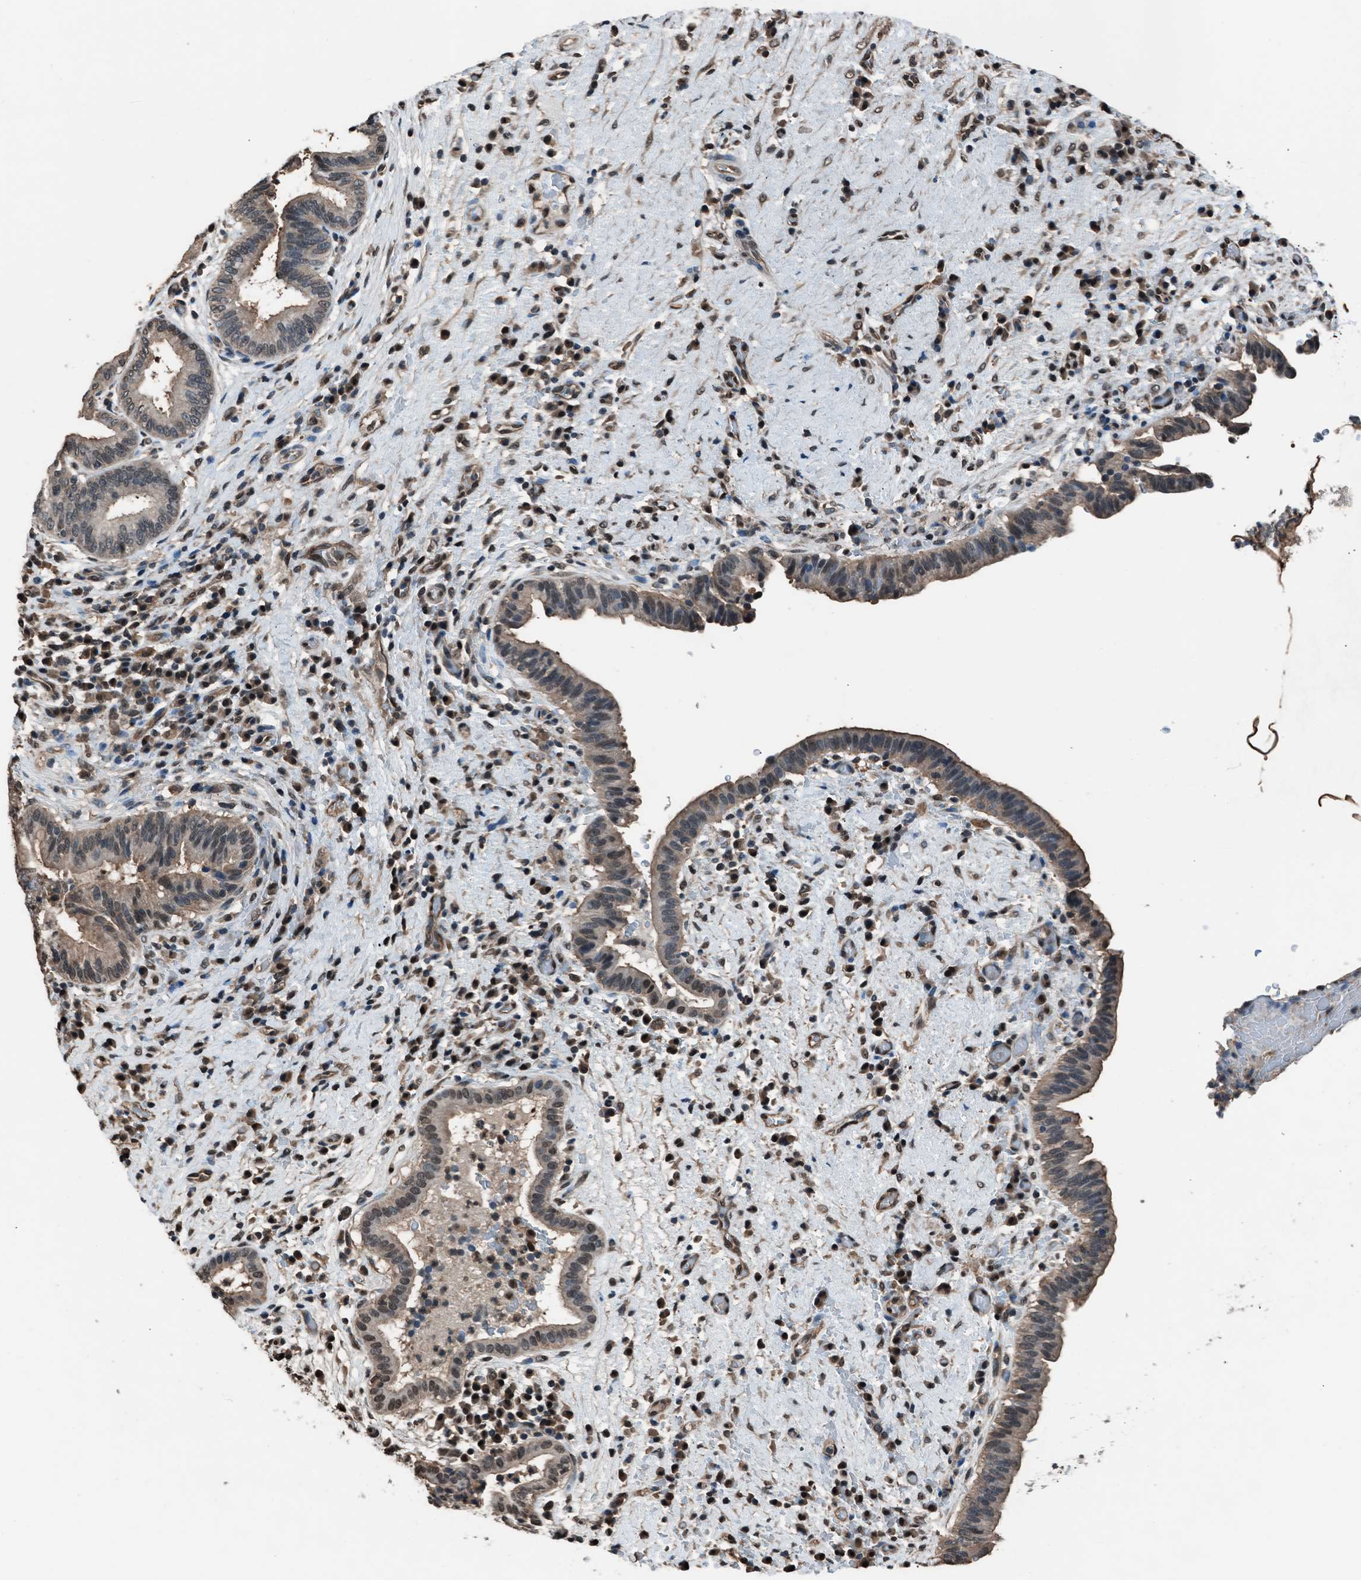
{"staining": {"intensity": "moderate", "quantity": "<25%", "location": "cytoplasmic/membranous,nuclear"}, "tissue": "liver cancer", "cell_type": "Tumor cells", "image_type": "cancer", "snomed": [{"axis": "morphology", "description": "Cholangiocarcinoma"}, {"axis": "topography", "description": "Liver"}], "caption": "Immunohistochemistry (DAB (3,3'-diaminobenzidine)) staining of human liver cancer demonstrates moderate cytoplasmic/membranous and nuclear protein expression in about <25% of tumor cells.", "gene": "YWHAG", "patient": {"sex": "female", "age": 38}}